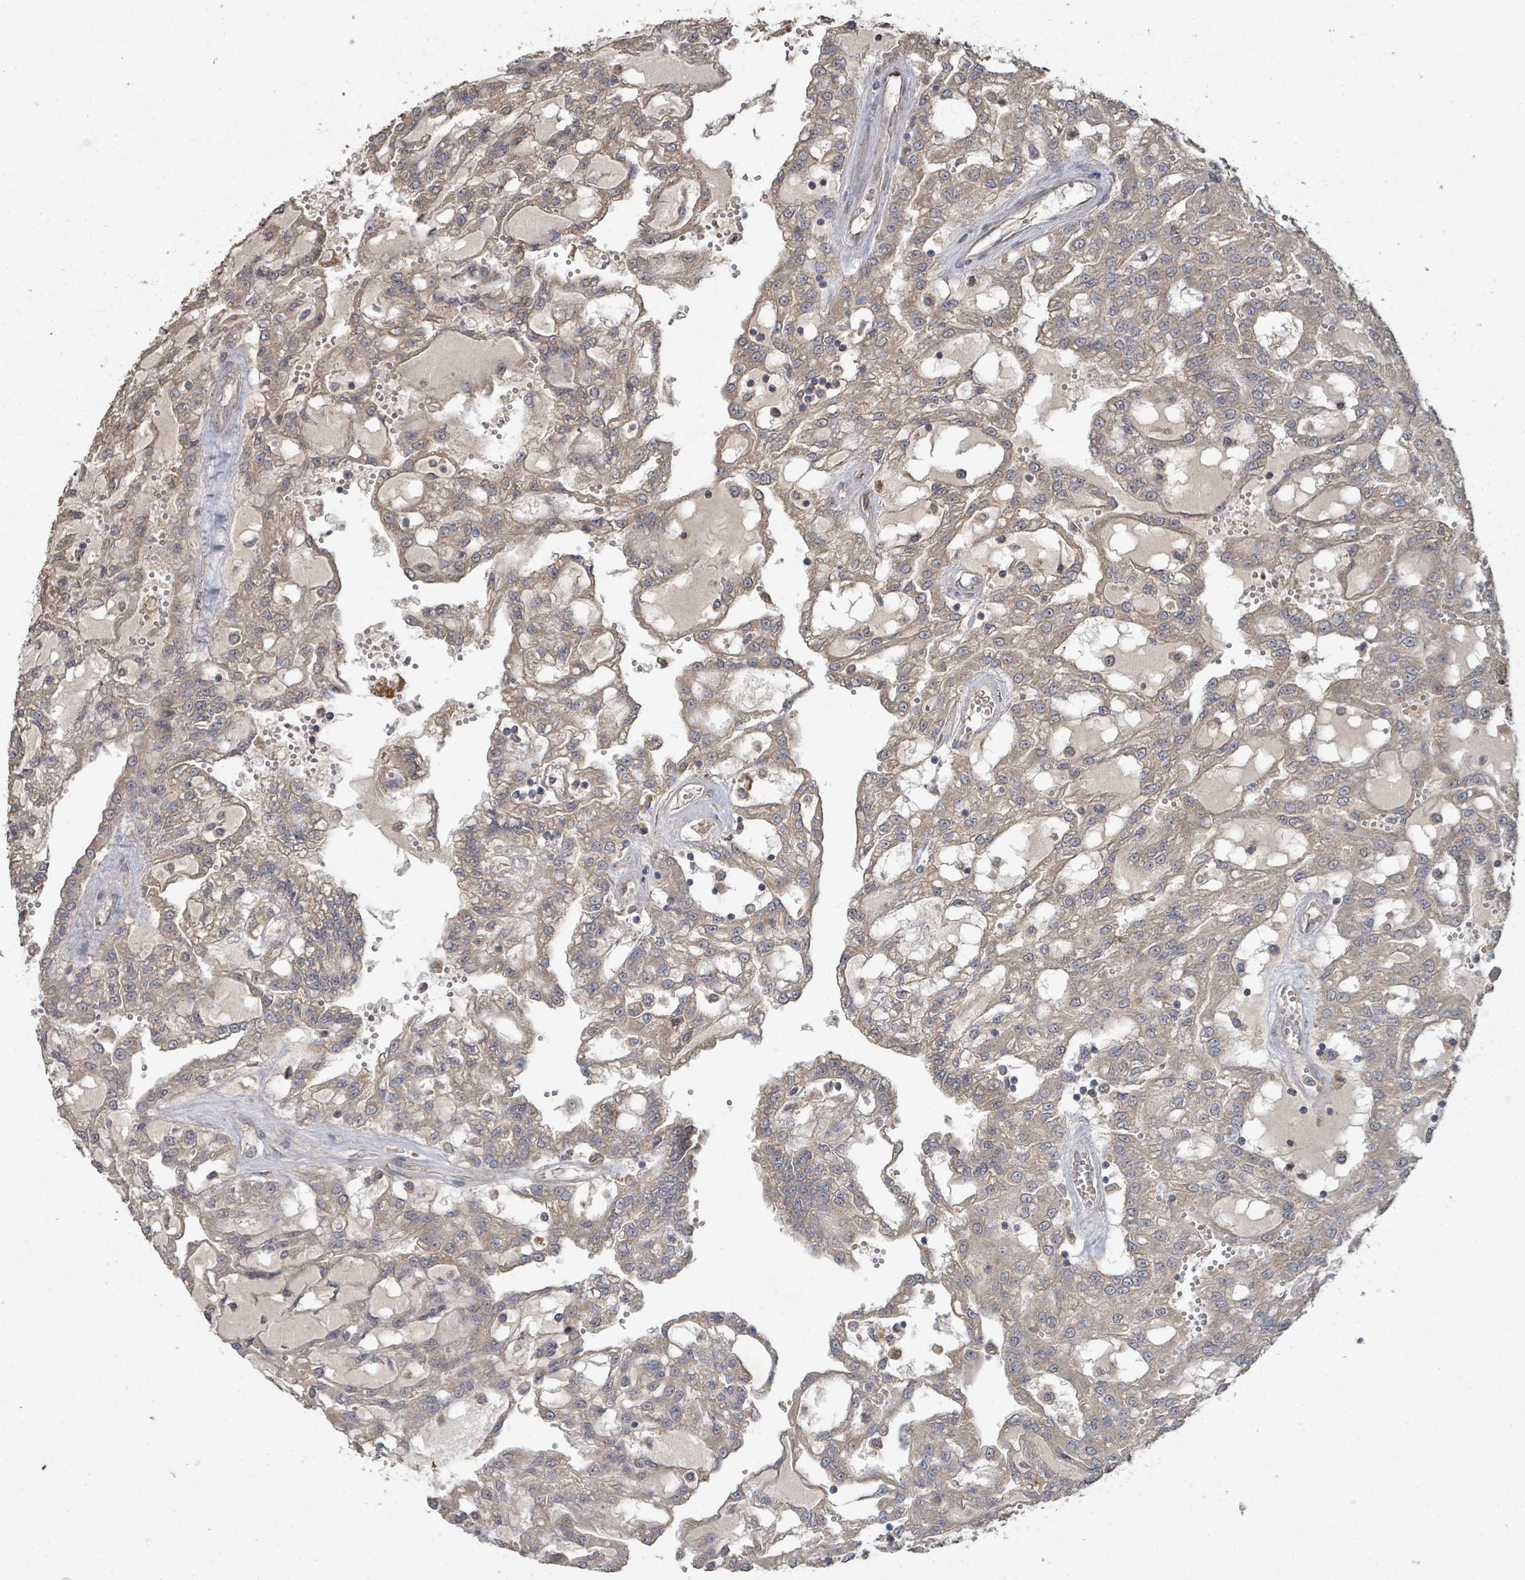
{"staining": {"intensity": "weak", "quantity": ">75%", "location": "cytoplasmic/membranous"}, "tissue": "renal cancer", "cell_type": "Tumor cells", "image_type": "cancer", "snomed": [{"axis": "morphology", "description": "Adenocarcinoma, NOS"}, {"axis": "topography", "description": "Kidney"}], "caption": "This is a histology image of immunohistochemistry staining of renal cancer, which shows weak staining in the cytoplasmic/membranous of tumor cells.", "gene": "WDFY1", "patient": {"sex": "male", "age": 63}}